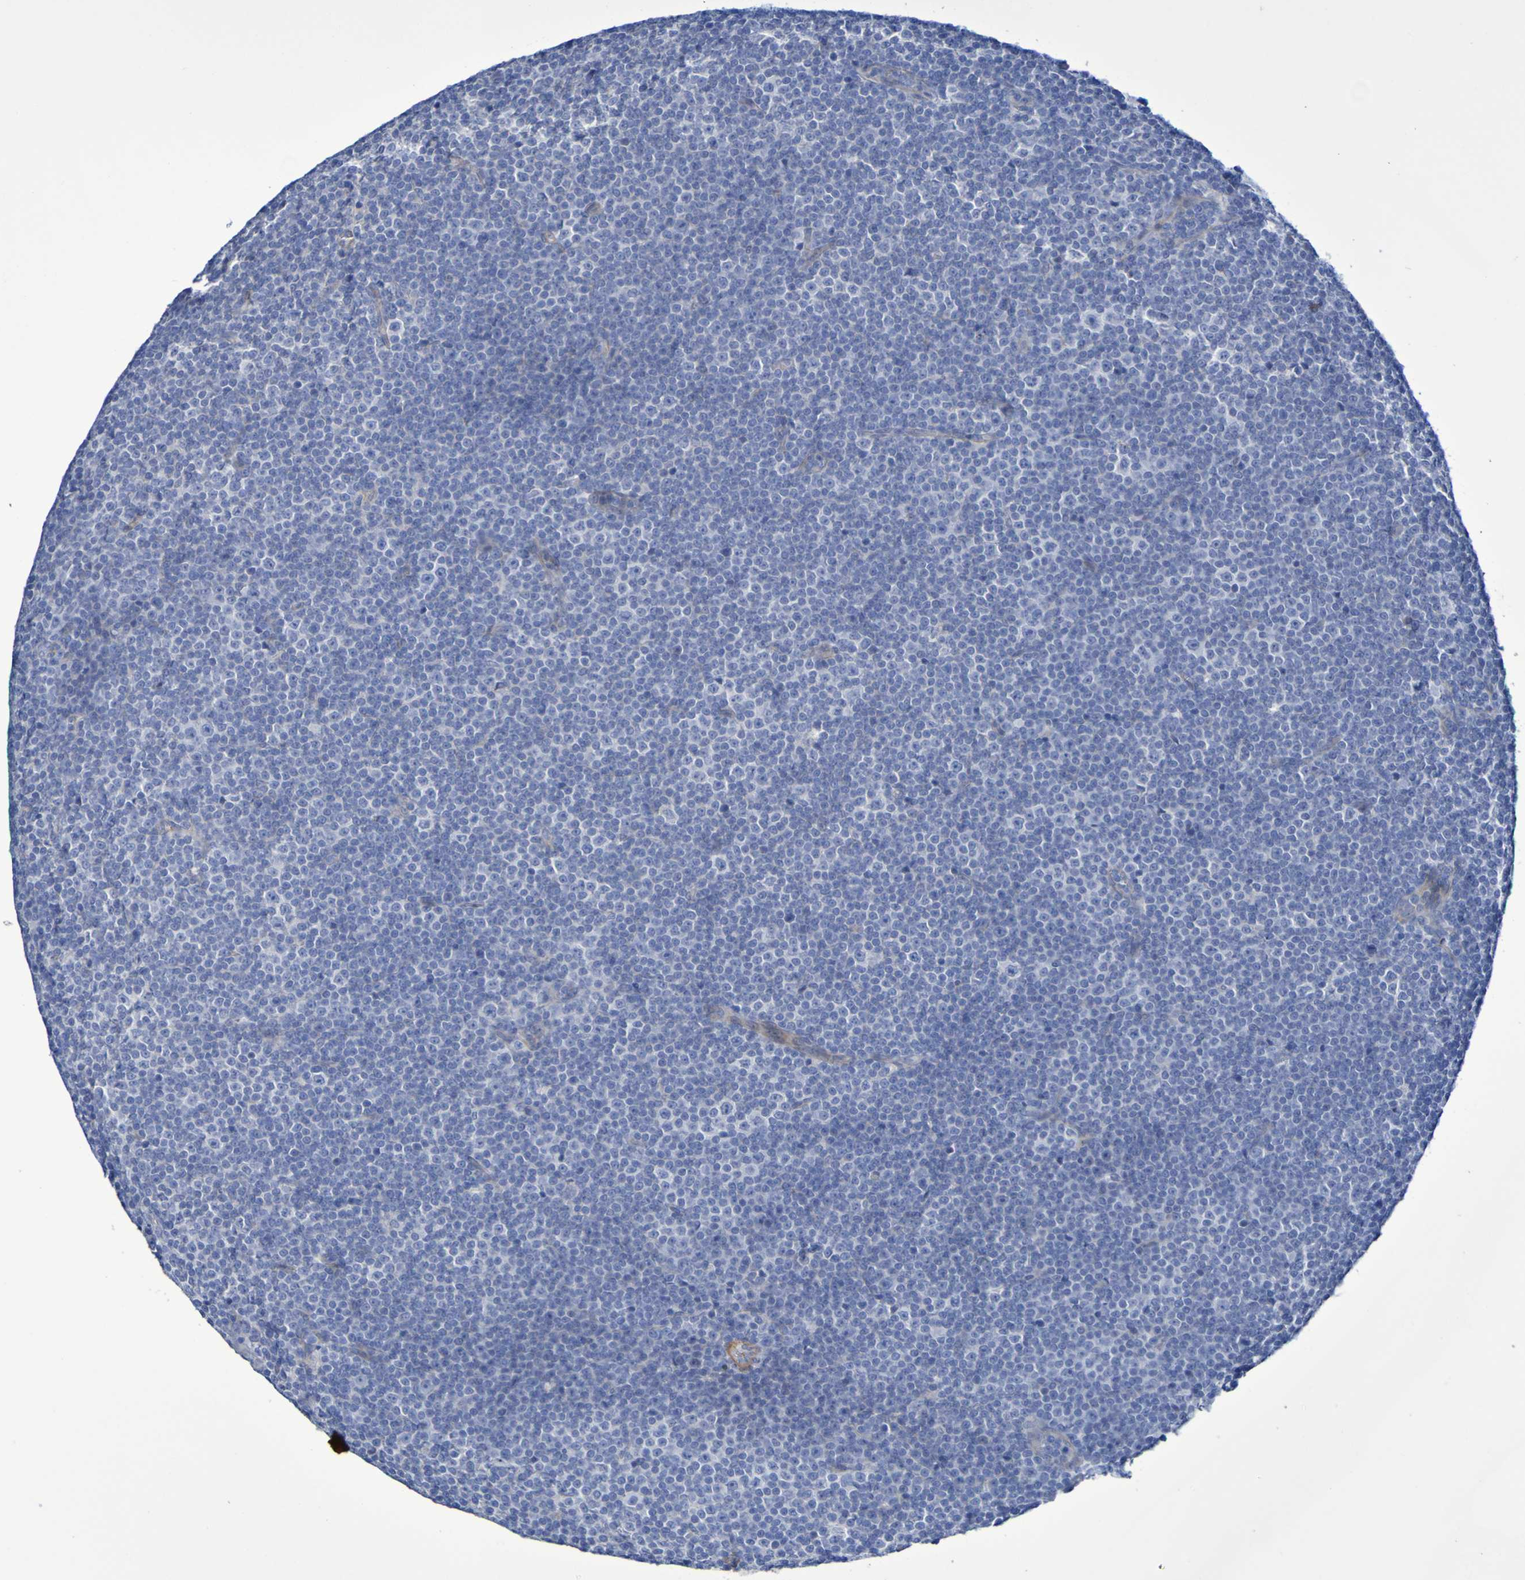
{"staining": {"intensity": "negative", "quantity": "none", "location": "none"}, "tissue": "lymphoma", "cell_type": "Tumor cells", "image_type": "cancer", "snomed": [{"axis": "morphology", "description": "Malignant lymphoma, non-Hodgkin's type, Low grade"}, {"axis": "topography", "description": "Lymph node"}], "caption": "Tumor cells are negative for protein expression in human low-grade malignant lymphoma, non-Hodgkin's type.", "gene": "LPP", "patient": {"sex": "female", "age": 67}}